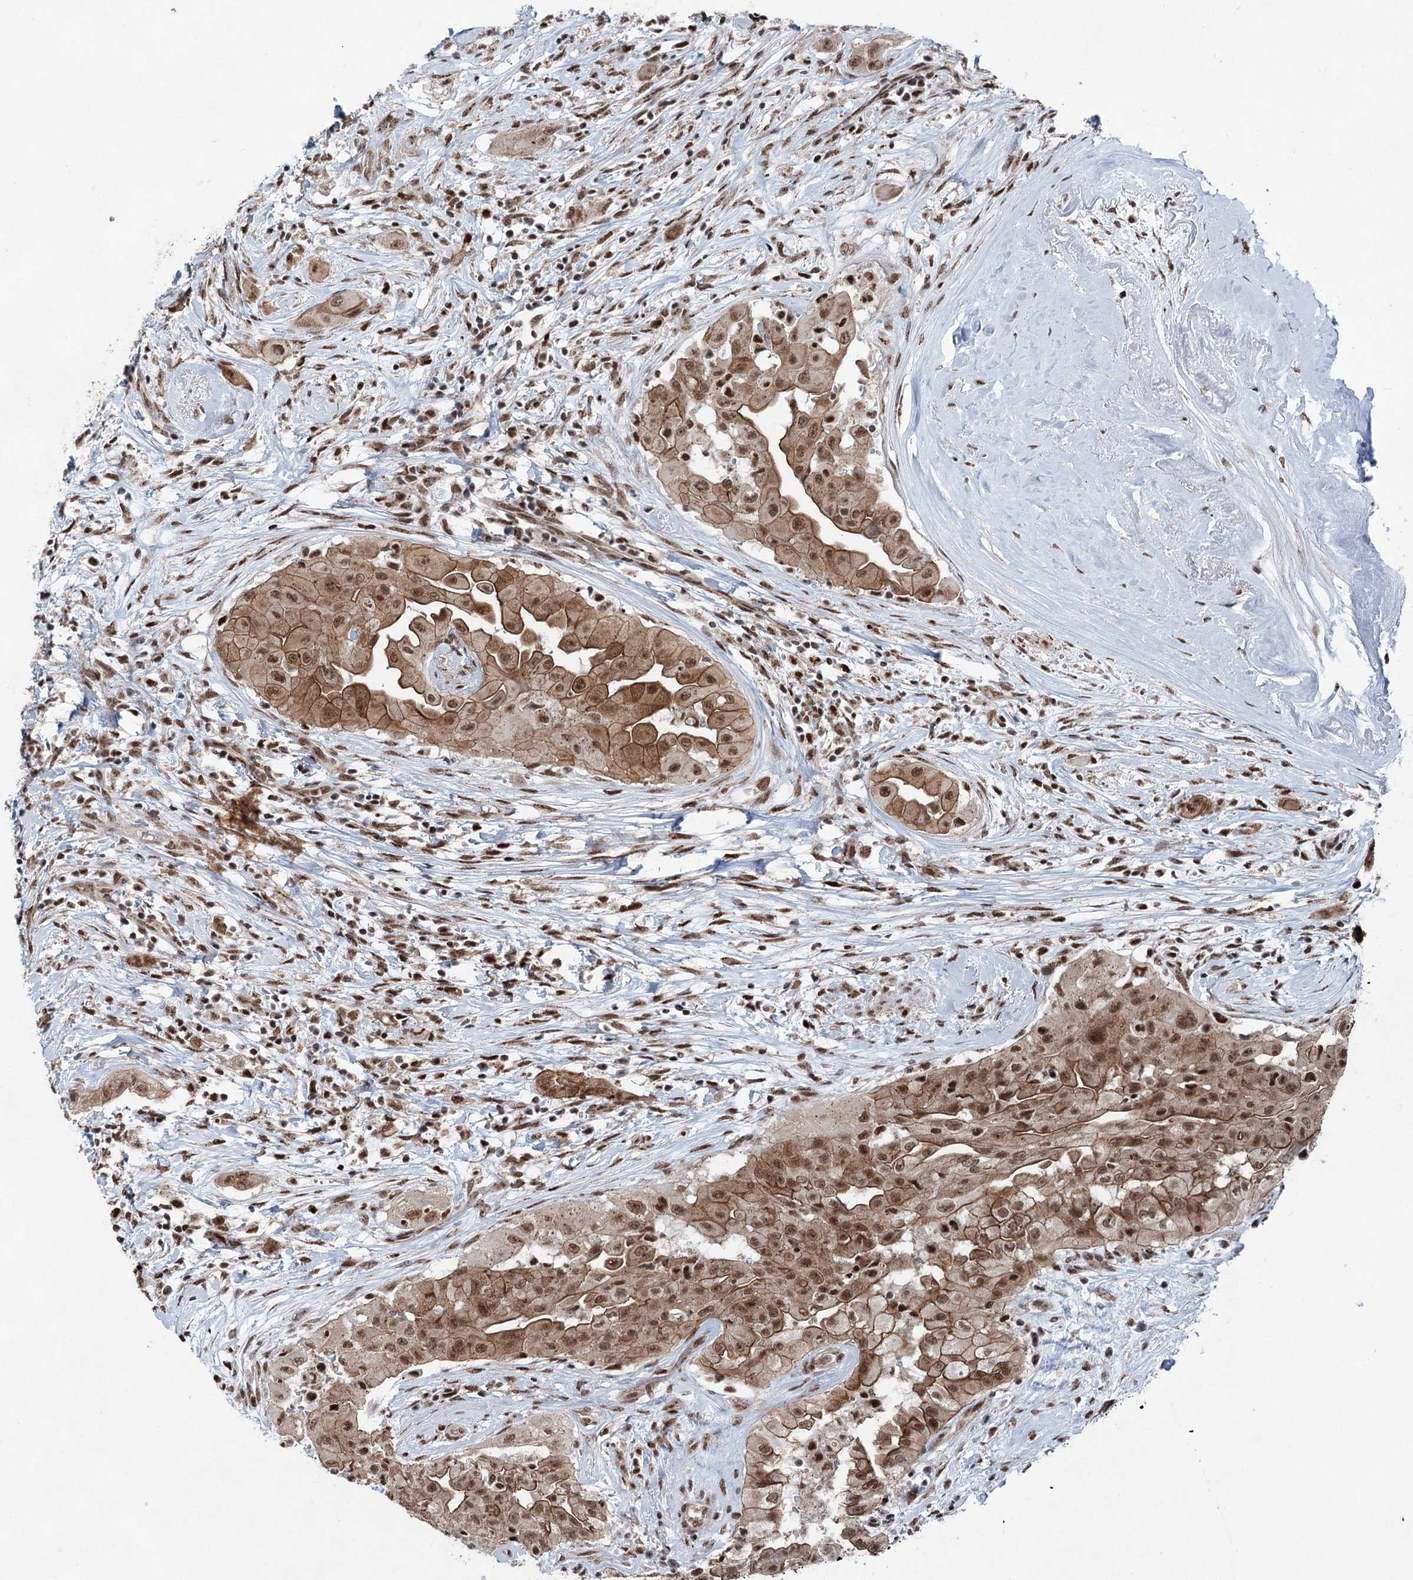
{"staining": {"intensity": "moderate", "quantity": ">75%", "location": "cytoplasmic/membranous,nuclear"}, "tissue": "thyroid cancer", "cell_type": "Tumor cells", "image_type": "cancer", "snomed": [{"axis": "morphology", "description": "Papillary adenocarcinoma, NOS"}, {"axis": "topography", "description": "Thyroid gland"}], "caption": "Thyroid cancer stained with DAB (3,3'-diaminobenzidine) IHC demonstrates medium levels of moderate cytoplasmic/membranous and nuclear expression in about >75% of tumor cells.", "gene": "ZCCHC8", "patient": {"sex": "female", "age": 59}}